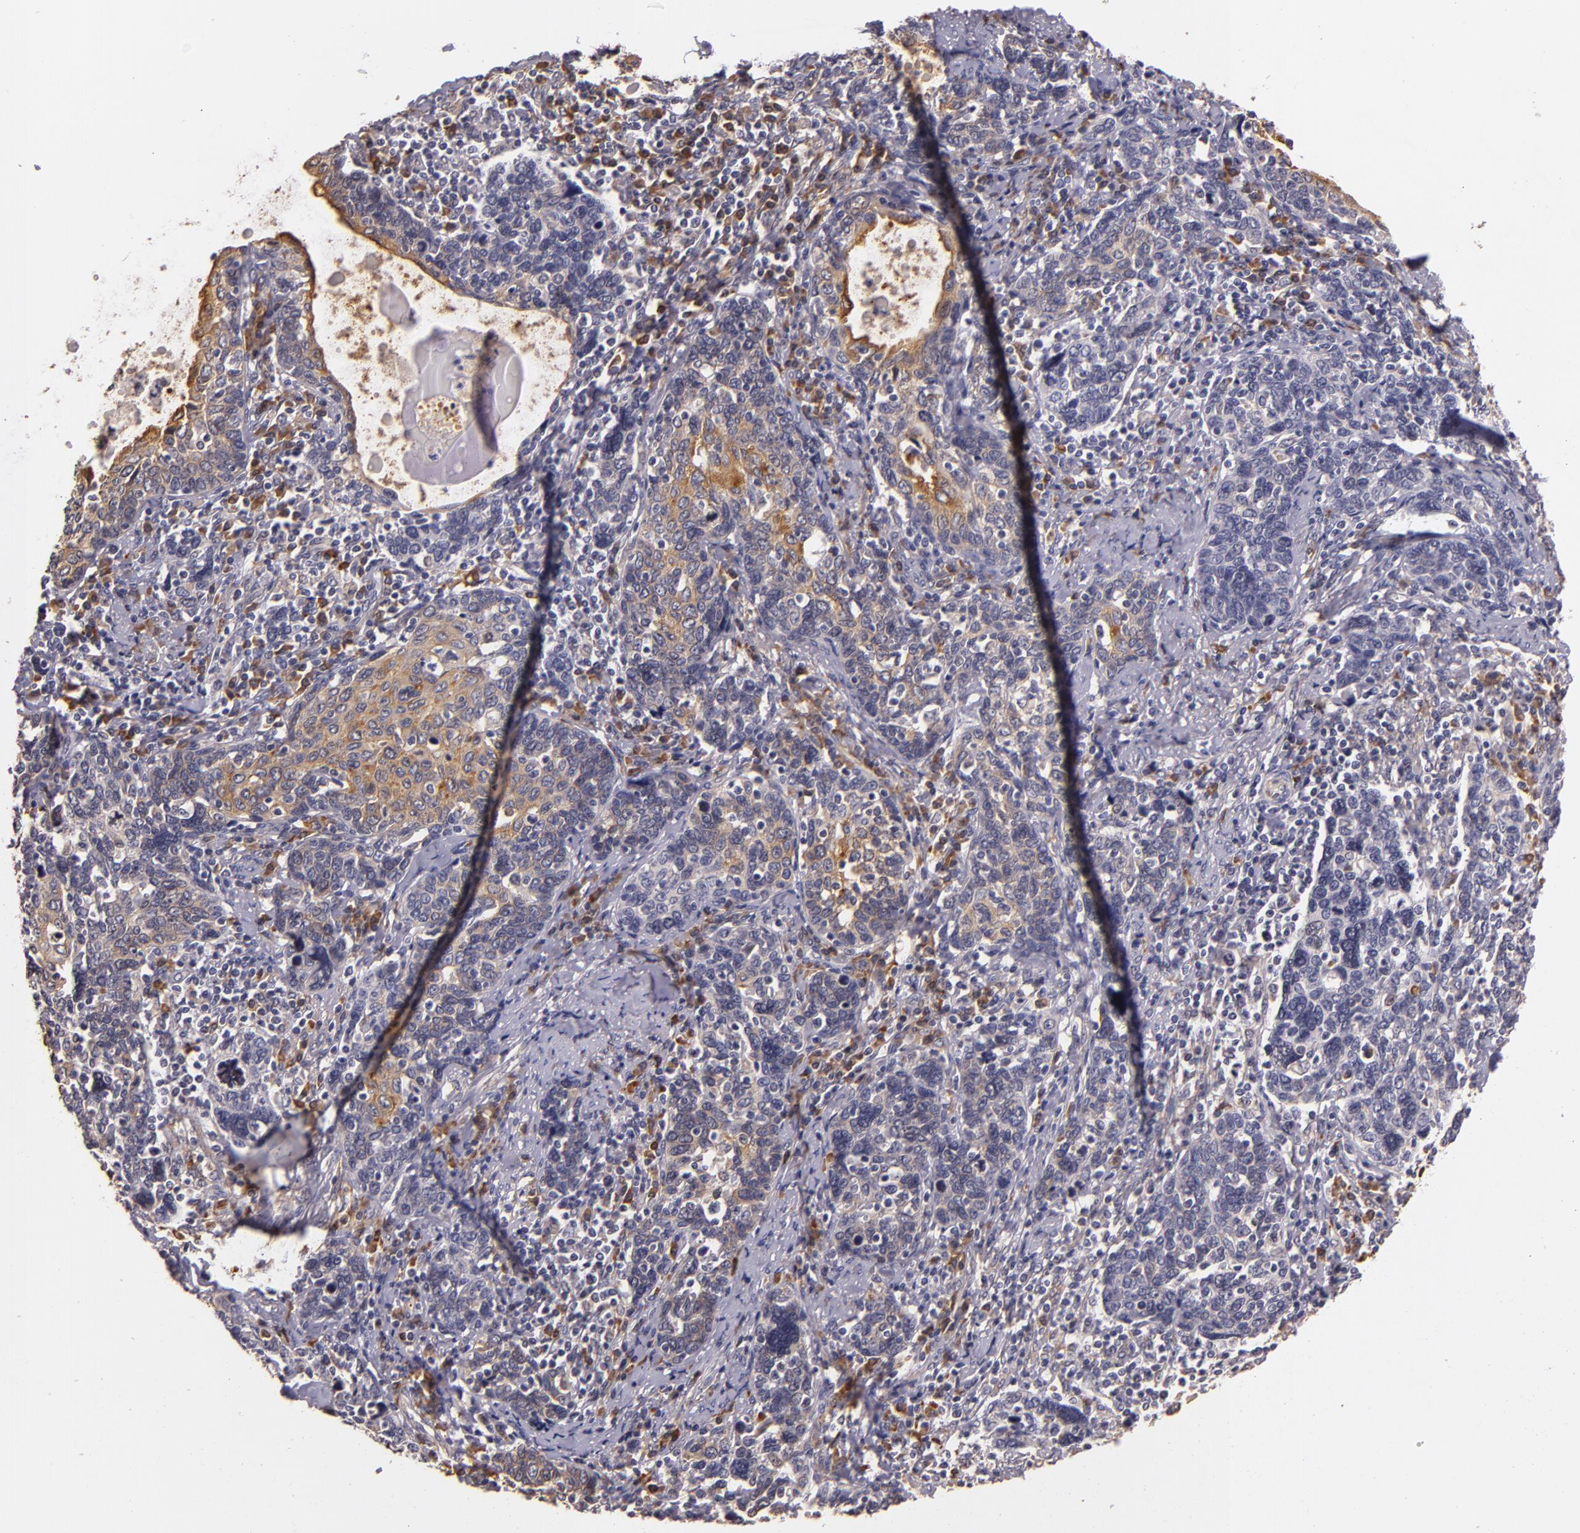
{"staining": {"intensity": "moderate", "quantity": "<25%", "location": "cytoplasmic/membranous"}, "tissue": "cervical cancer", "cell_type": "Tumor cells", "image_type": "cancer", "snomed": [{"axis": "morphology", "description": "Squamous cell carcinoma, NOS"}, {"axis": "topography", "description": "Cervix"}], "caption": "The micrograph demonstrates a brown stain indicating the presence of a protein in the cytoplasmic/membranous of tumor cells in cervical cancer. (DAB (3,3'-diaminobenzidine) IHC, brown staining for protein, blue staining for nuclei).", "gene": "SYTL4", "patient": {"sex": "female", "age": 41}}